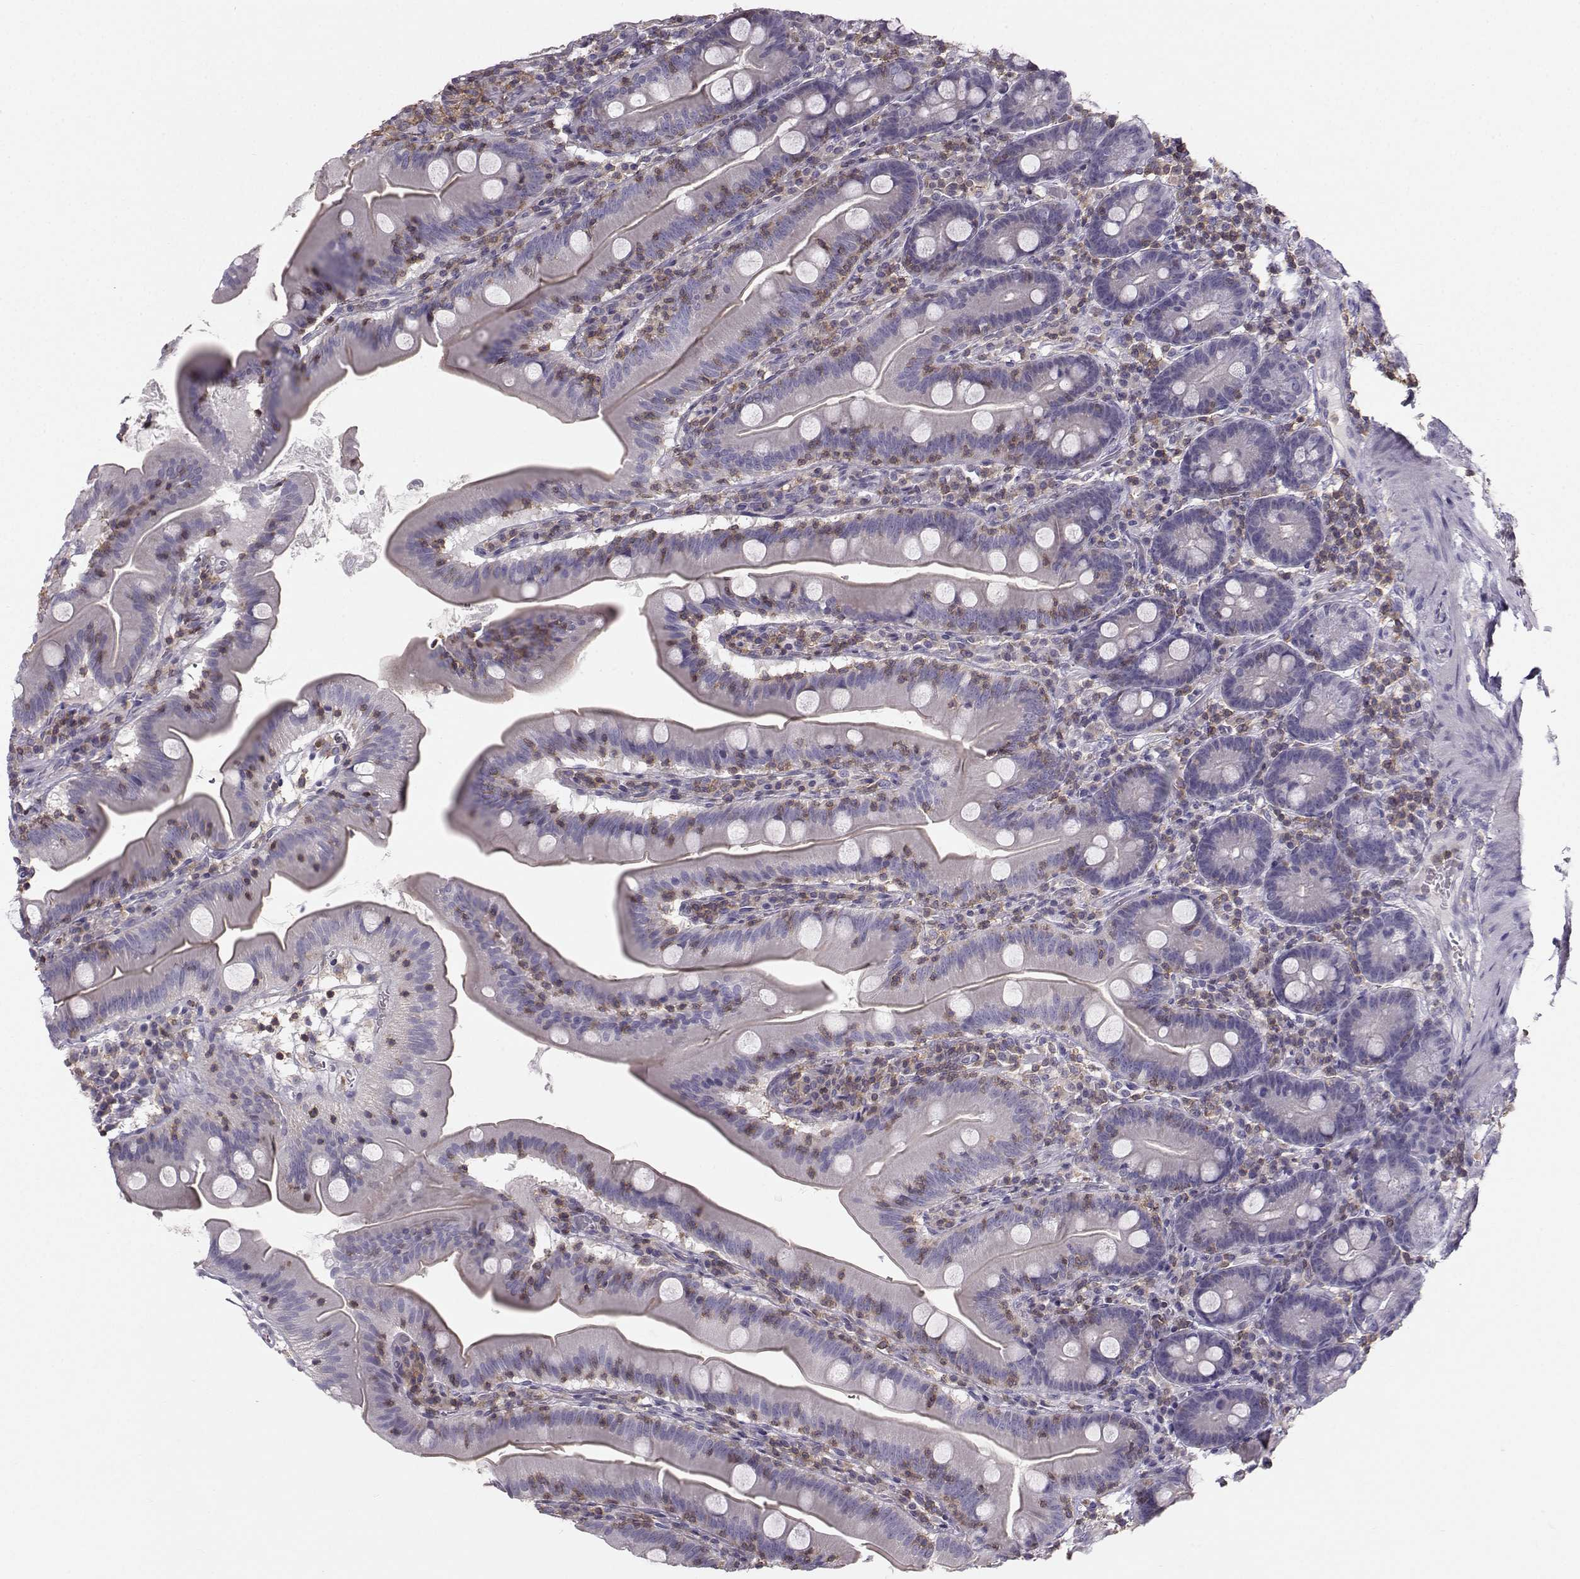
{"staining": {"intensity": "negative", "quantity": "none", "location": "none"}, "tissue": "small intestine", "cell_type": "Glandular cells", "image_type": "normal", "snomed": [{"axis": "morphology", "description": "Normal tissue, NOS"}, {"axis": "topography", "description": "Small intestine"}], "caption": "The micrograph reveals no staining of glandular cells in benign small intestine.", "gene": "ZBTB32", "patient": {"sex": "male", "age": 37}}